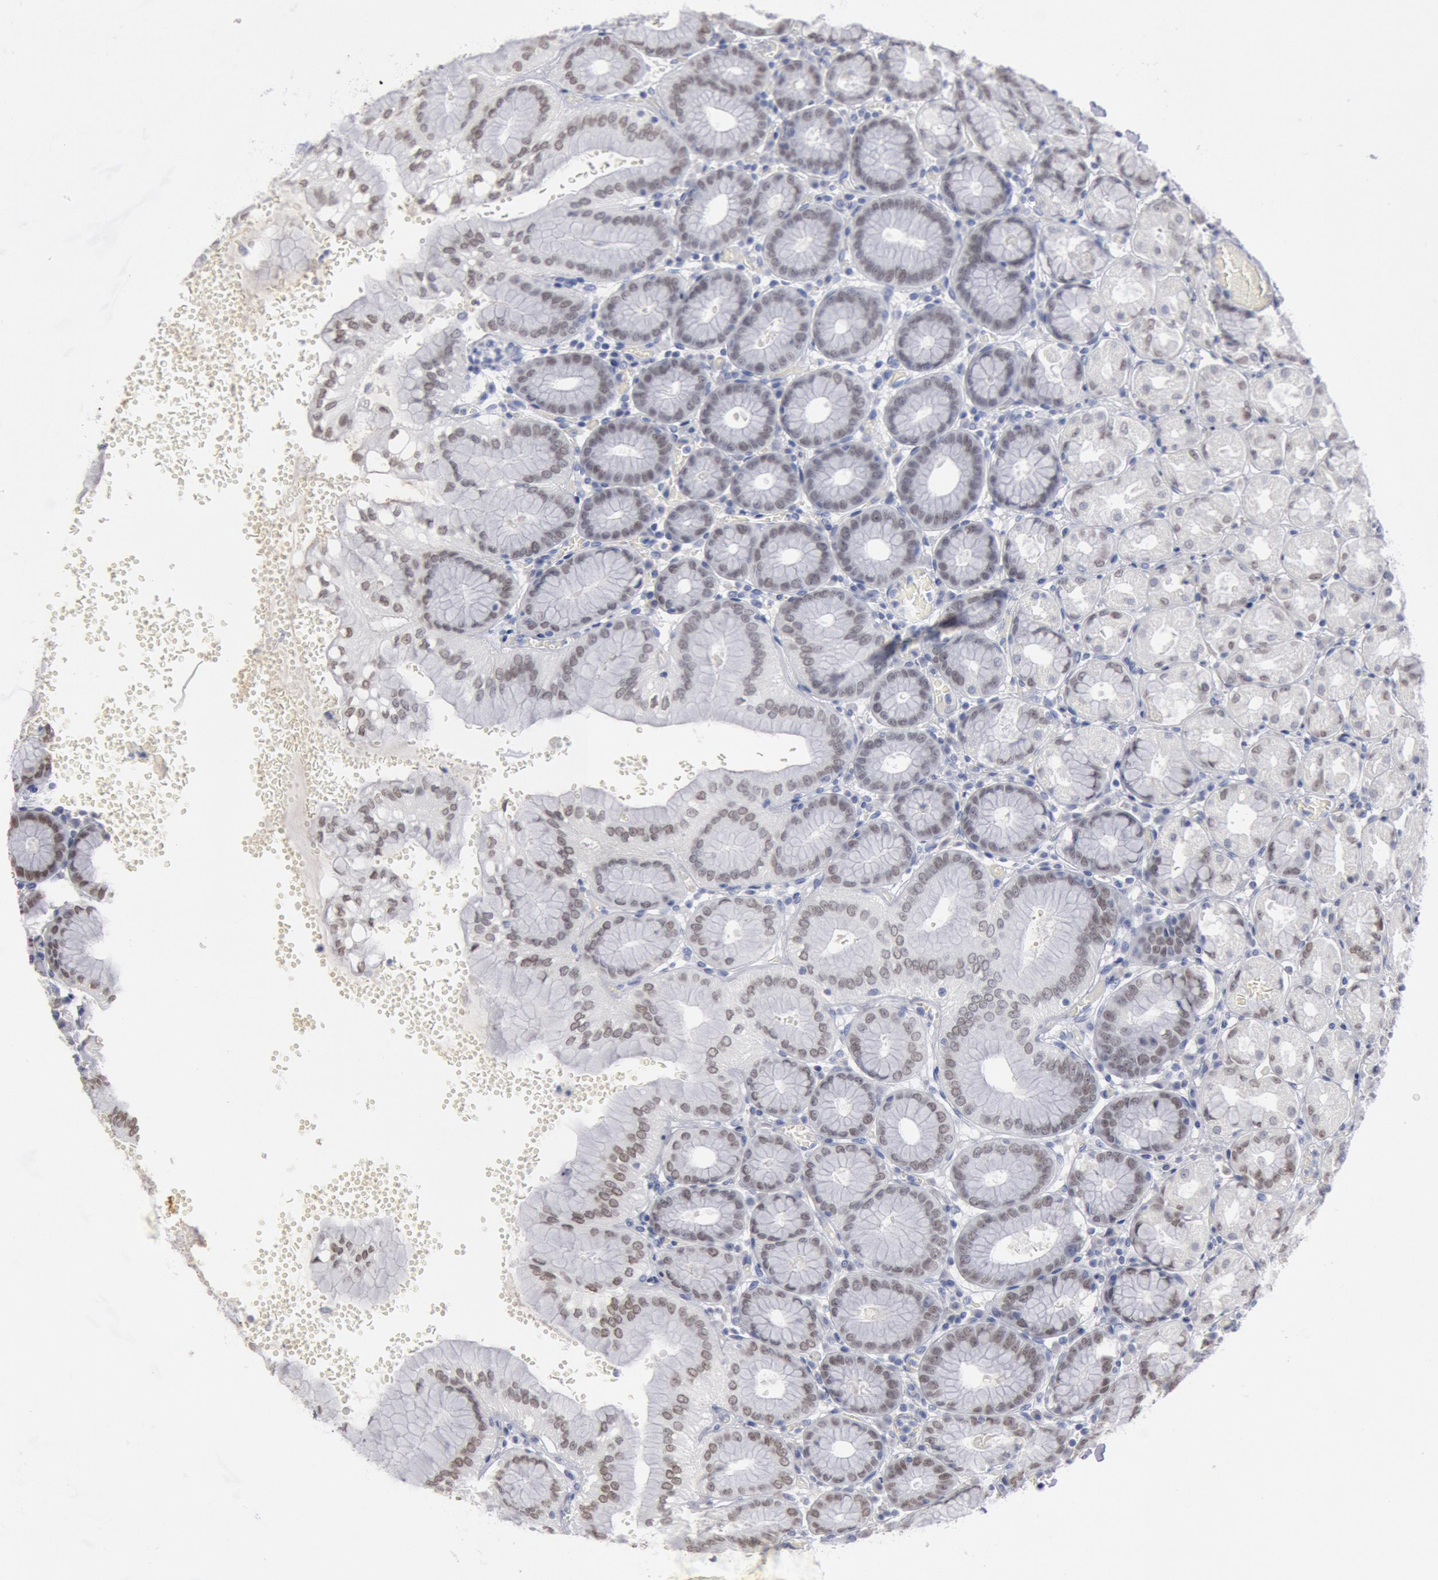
{"staining": {"intensity": "moderate", "quantity": "25%-75%", "location": "nuclear"}, "tissue": "stomach", "cell_type": "Glandular cells", "image_type": "normal", "snomed": [{"axis": "morphology", "description": "Normal tissue, NOS"}, {"axis": "topography", "description": "Stomach, upper"}, {"axis": "topography", "description": "Stomach"}], "caption": "Stomach stained for a protein (brown) shows moderate nuclear positive positivity in about 25%-75% of glandular cells.", "gene": "FOXA2", "patient": {"sex": "male", "age": 76}}